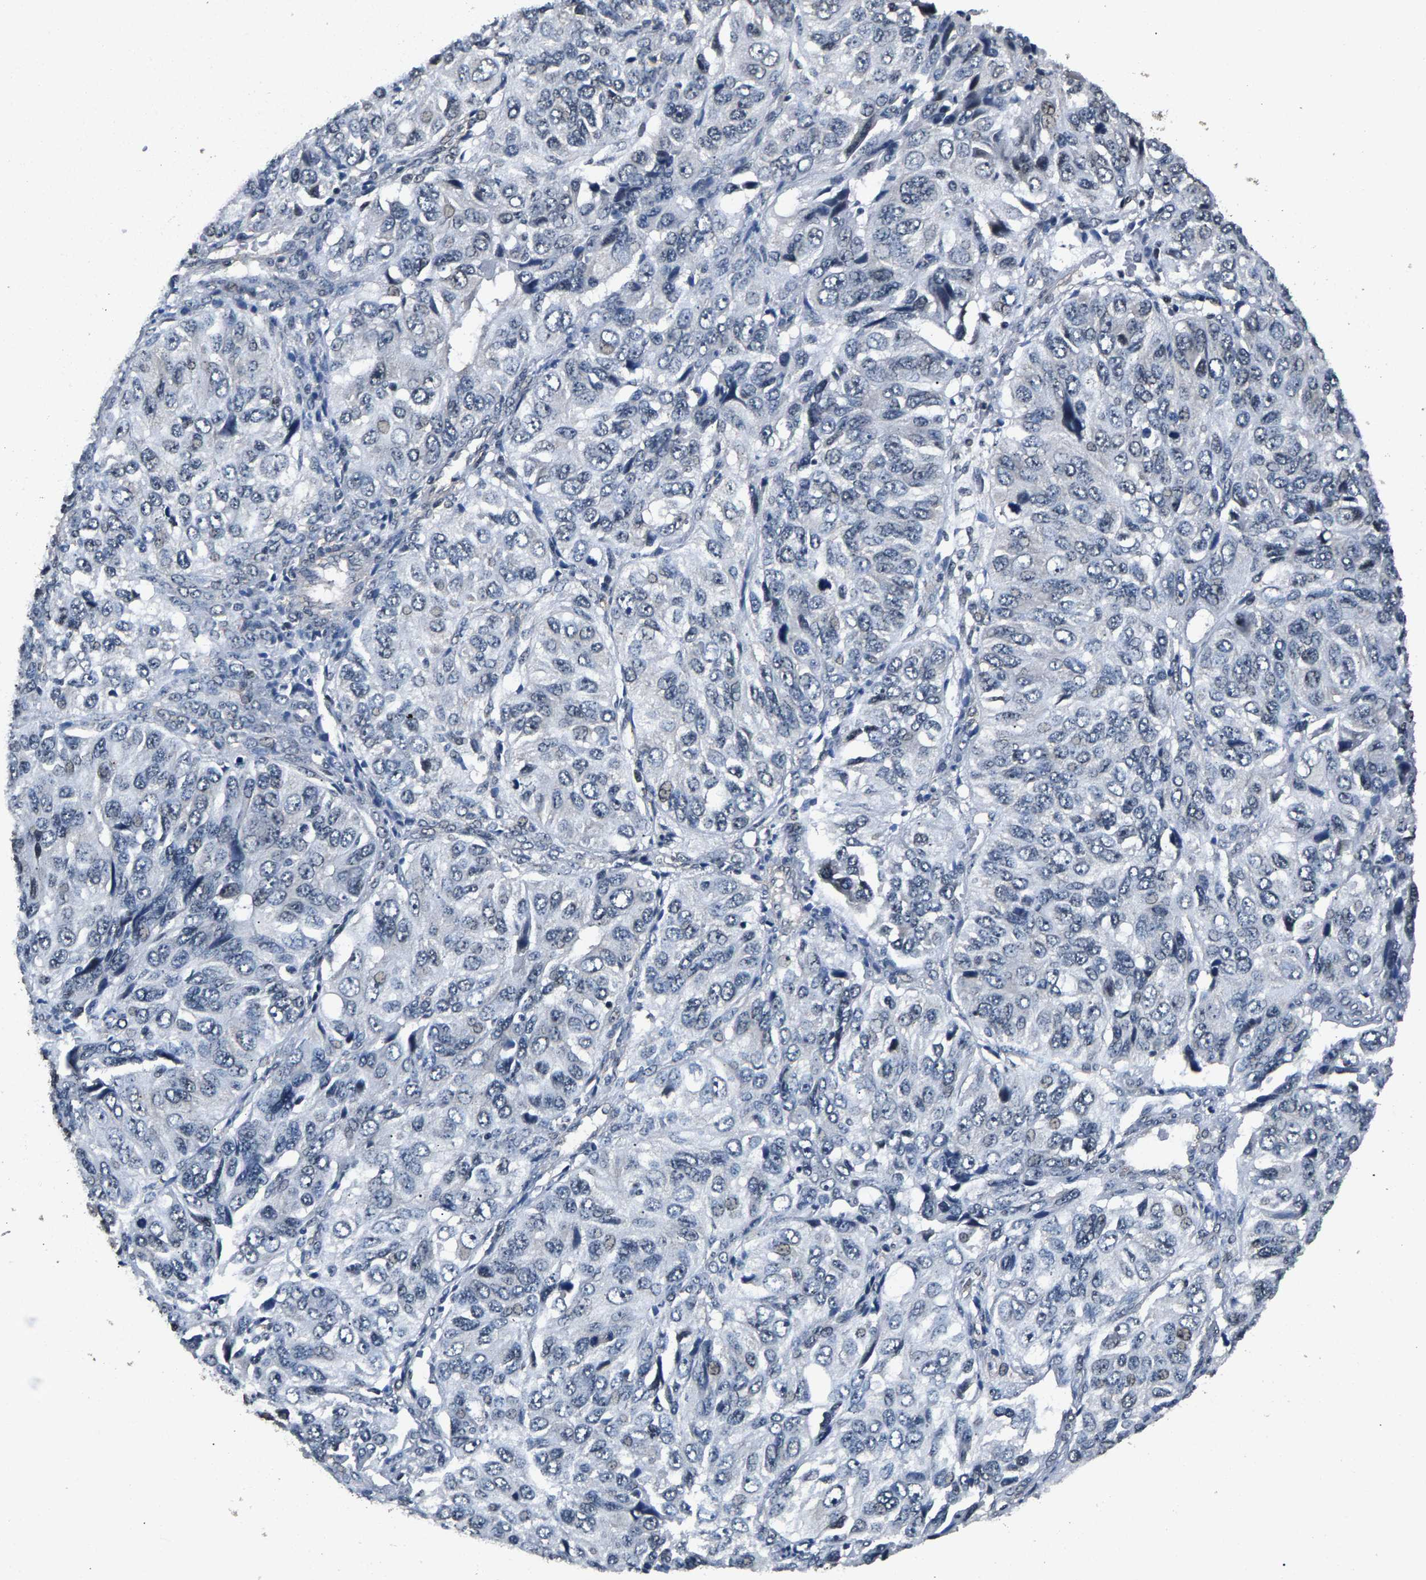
{"staining": {"intensity": "negative", "quantity": "none", "location": "none"}, "tissue": "ovarian cancer", "cell_type": "Tumor cells", "image_type": "cancer", "snomed": [{"axis": "morphology", "description": "Carcinoma, endometroid"}, {"axis": "topography", "description": "Ovary"}], "caption": "This is an immunohistochemistry photomicrograph of endometroid carcinoma (ovarian). There is no positivity in tumor cells.", "gene": "RBM33", "patient": {"sex": "female", "age": 51}}